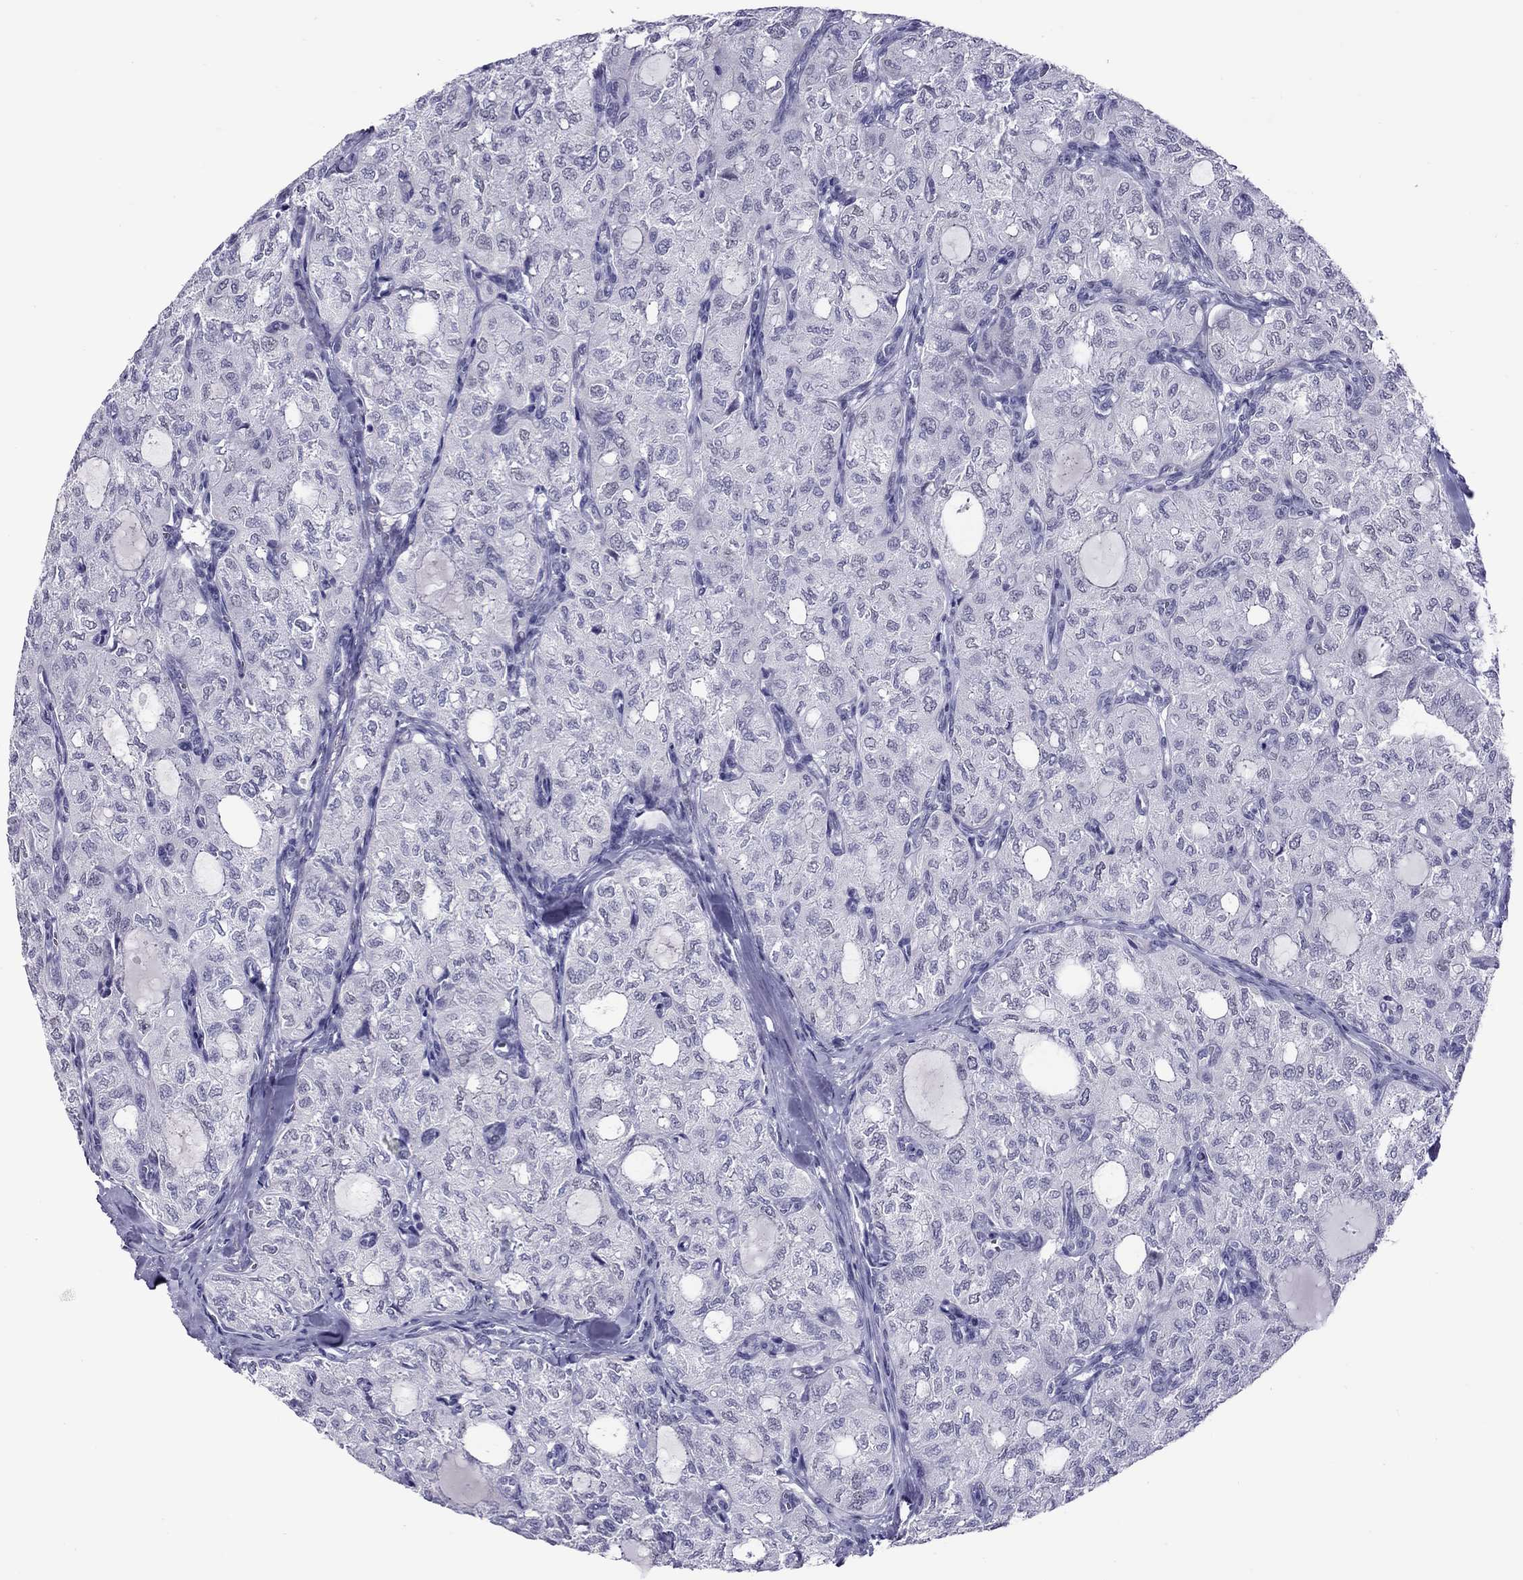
{"staining": {"intensity": "negative", "quantity": "none", "location": "none"}, "tissue": "thyroid cancer", "cell_type": "Tumor cells", "image_type": "cancer", "snomed": [{"axis": "morphology", "description": "Follicular adenoma carcinoma, NOS"}, {"axis": "topography", "description": "Thyroid gland"}], "caption": "DAB (3,3'-diaminobenzidine) immunohistochemical staining of follicular adenoma carcinoma (thyroid) demonstrates no significant staining in tumor cells. The staining was performed using DAB to visualize the protein expression in brown, while the nuclei were stained in blue with hematoxylin (Magnification: 20x).", "gene": "CHRNB3", "patient": {"sex": "male", "age": 75}}